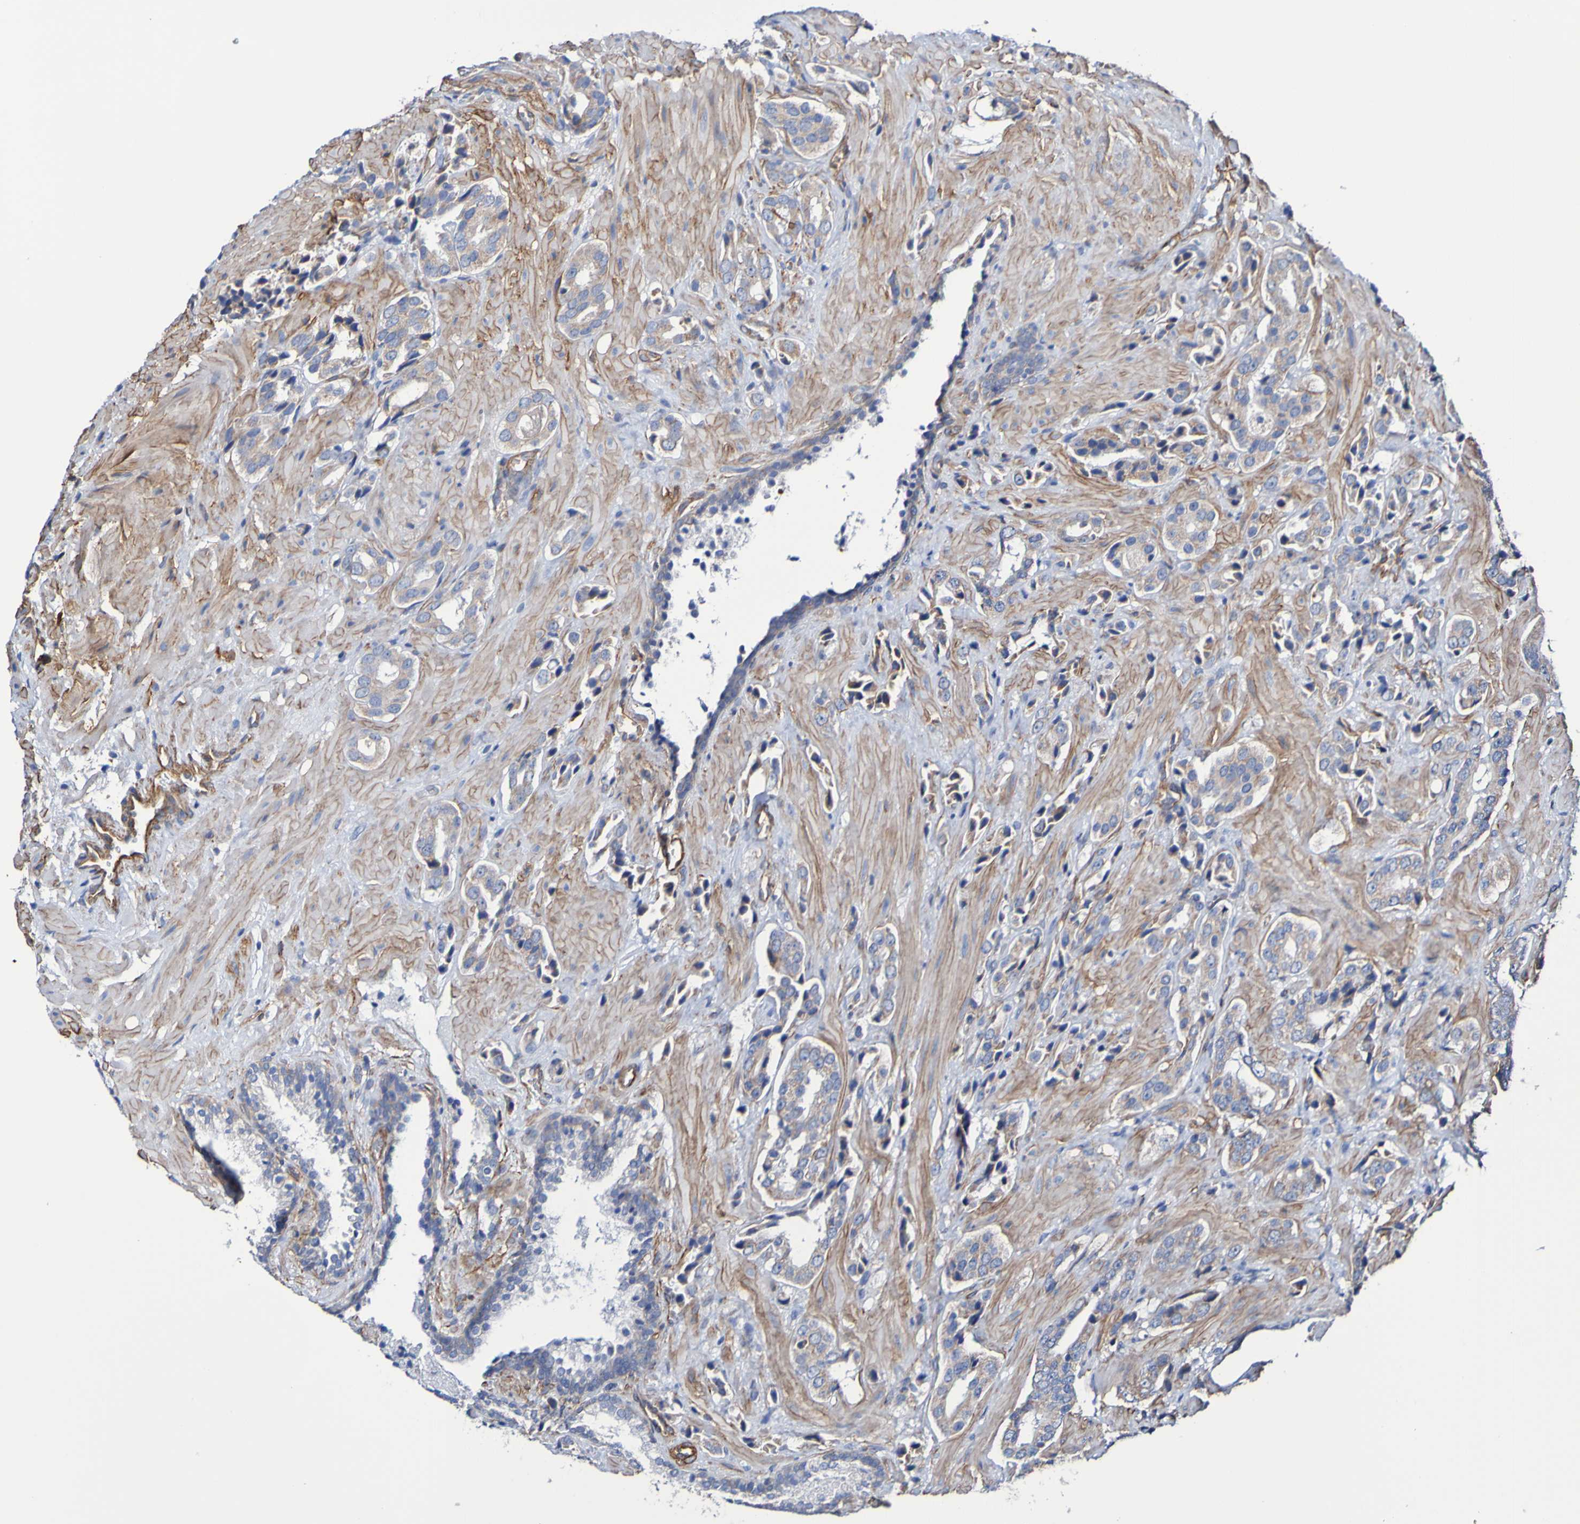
{"staining": {"intensity": "weak", "quantity": ">75%", "location": "cytoplasmic/membranous"}, "tissue": "prostate cancer", "cell_type": "Tumor cells", "image_type": "cancer", "snomed": [{"axis": "morphology", "description": "Adenocarcinoma, High grade"}, {"axis": "topography", "description": "Prostate"}], "caption": "A low amount of weak cytoplasmic/membranous staining is appreciated in approximately >75% of tumor cells in adenocarcinoma (high-grade) (prostate) tissue.", "gene": "ELMOD3", "patient": {"sex": "male", "age": 64}}